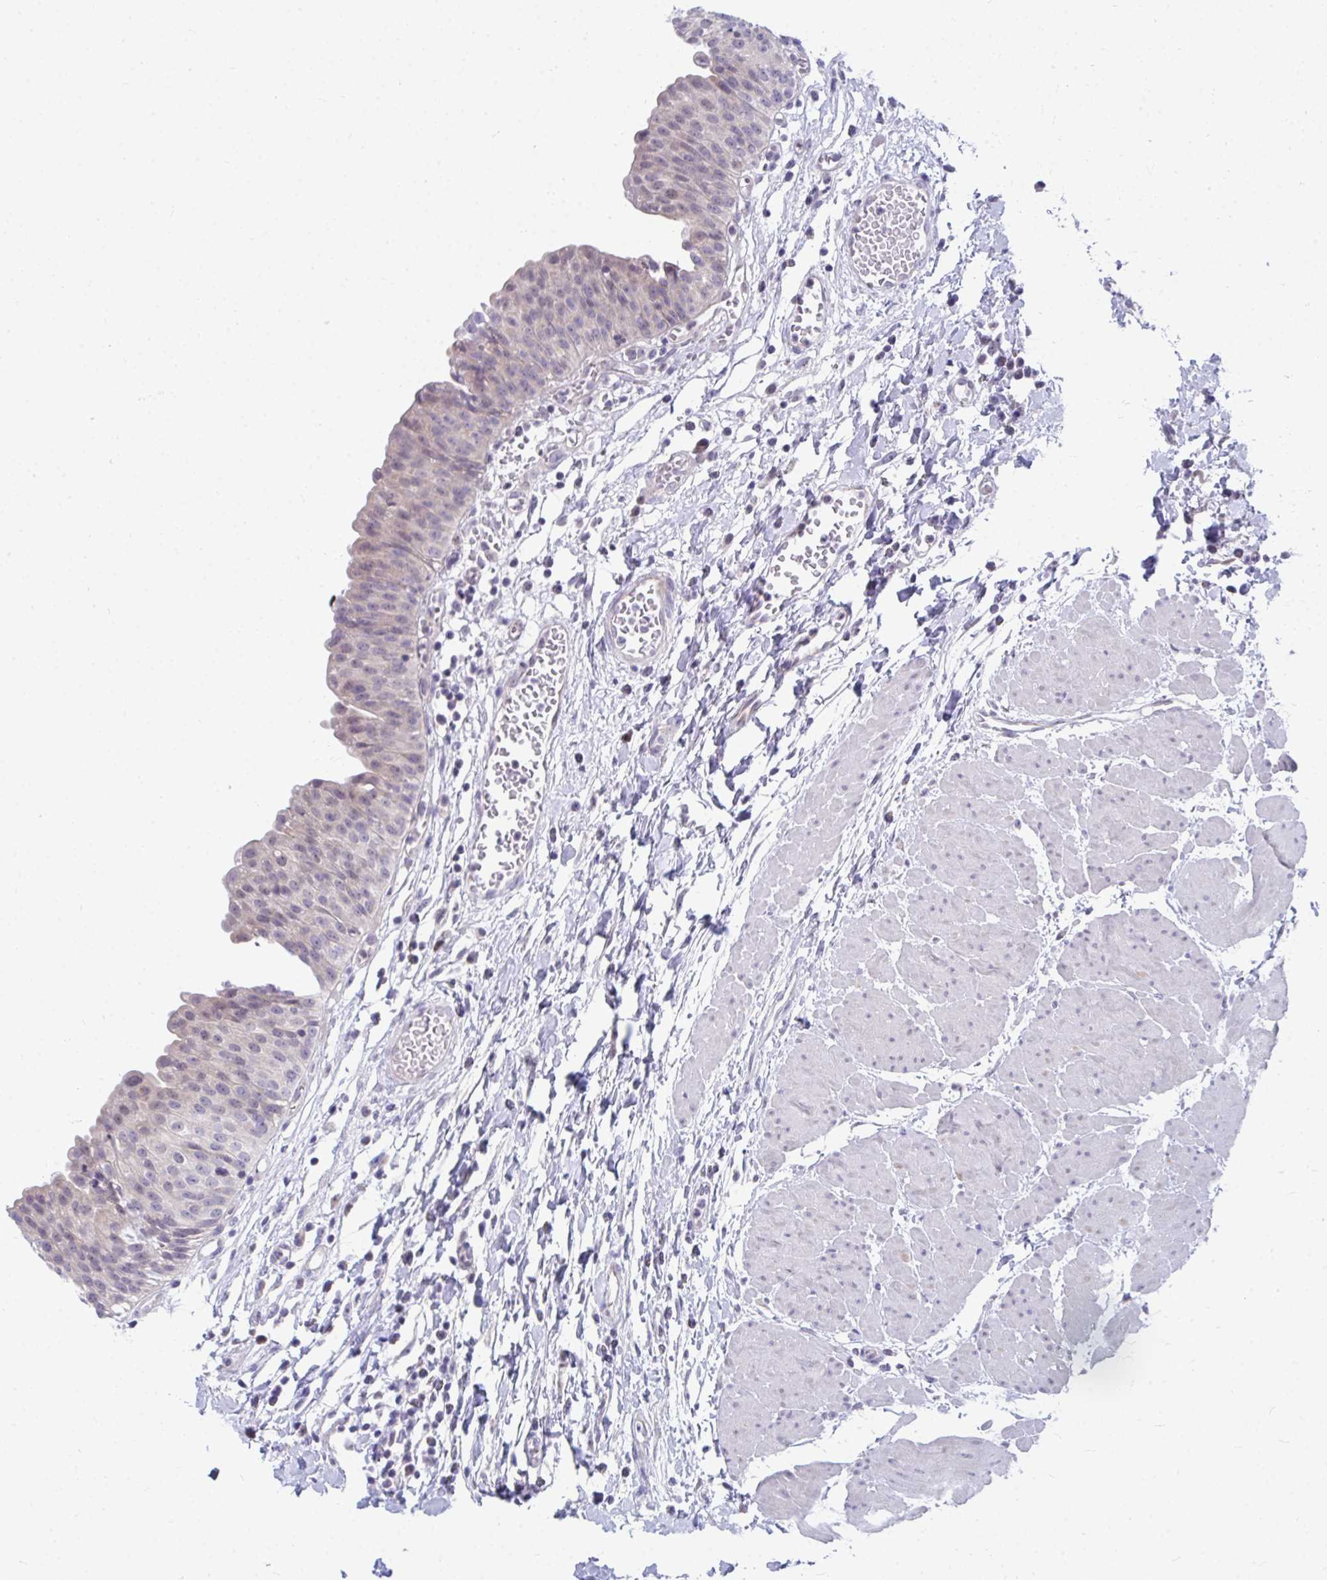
{"staining": {"intensity": "negative", "quantity": "none", "location": "none"}, "tissue": "urinary bladder", "cell_type": "Urothelial cells", "image_type": "normal", "snomed": [{"axis": "morphology", "description": "Normal tissue, NOS"}, {"axis": "topography", "description": "Urinary bladder"}], "caption": "IHC of normal urinary bladder shows no expression in urothelial cells. (Stains: DAB immunohistochemistry (IHC) with hematoxylin counter stain, Microscopy: brightfield microscopy at high magnification).", "gene": "MROH8", "patient": {"sex": "male", "age": 64}}